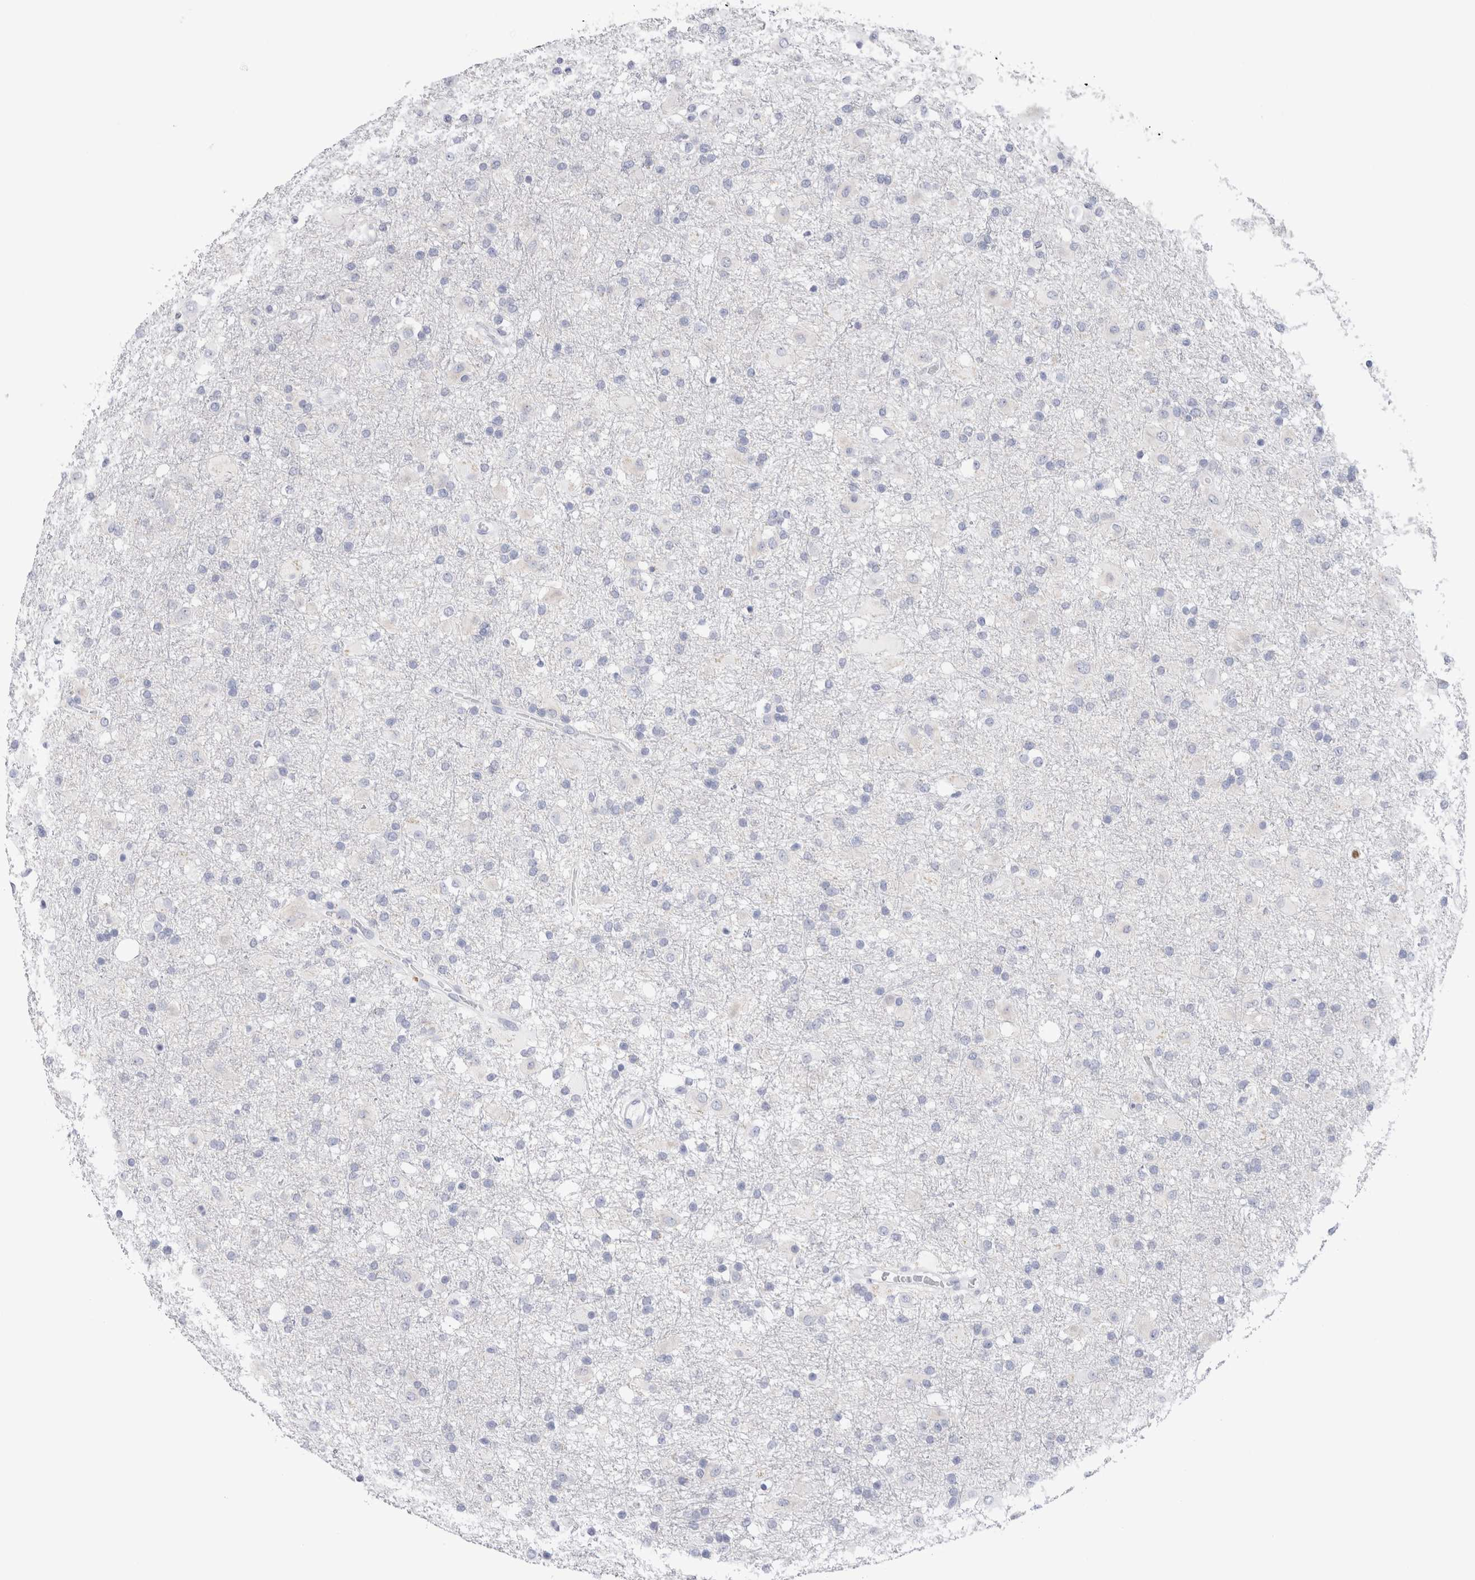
{"staining": {"intensity": "negative", "quantity": "none", "location": "none"}, "tissue": "glioma", "cell_type": "Tumor cells", "image_type": "cancer", "snomed": [{"axis": "morphology", "description": "Glioma, malignant, Low grade"}, {"axis": "topography", "description": "Brain"}], "caption": "A micrograph of human glioma is negative for staining in tumor cells.", "gene": "SLC10A5", "patient": {"sex": "male", "age": 65}}